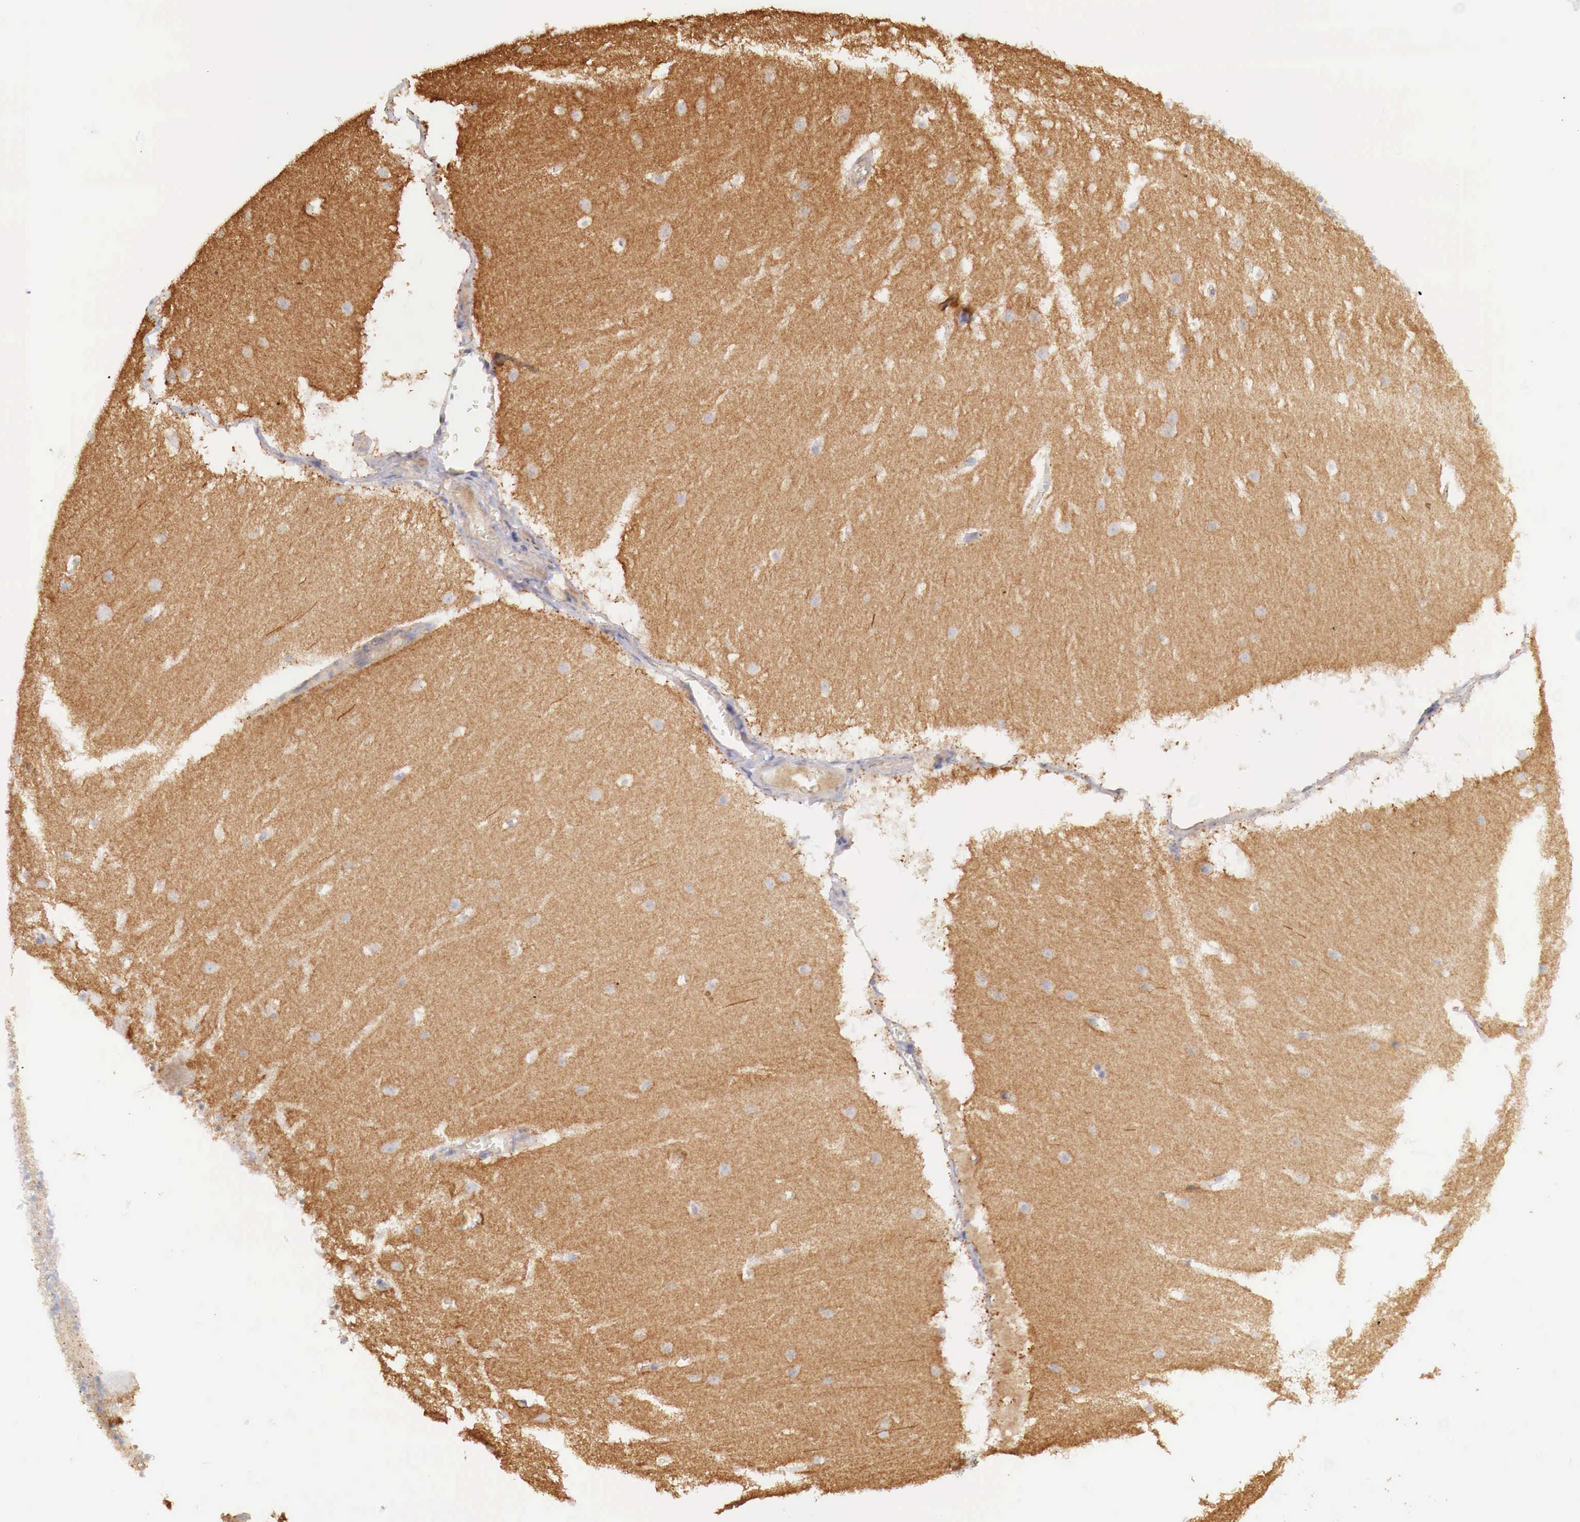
{"staining": {"intensity": "negative", "quantity": "none", "location": "none"}, "tissue": "cerebellum", "cell_type": "Cells in granular layer", "image_type": "normal", "snomed": [{"axis": "morphology", "description": "Normal tissue, NOS"}, {"axis": "topography", "description": "Cerebellum"}], "caption": "IHC image of benign cerebellum: human cerebellum stained with DAB (3,3'-diaminobenzidine) exhibits no significant protein staining in cells in granular layer.", "gene": "KLHDC7B", "patient": {"sex": "male", "age": 45}}